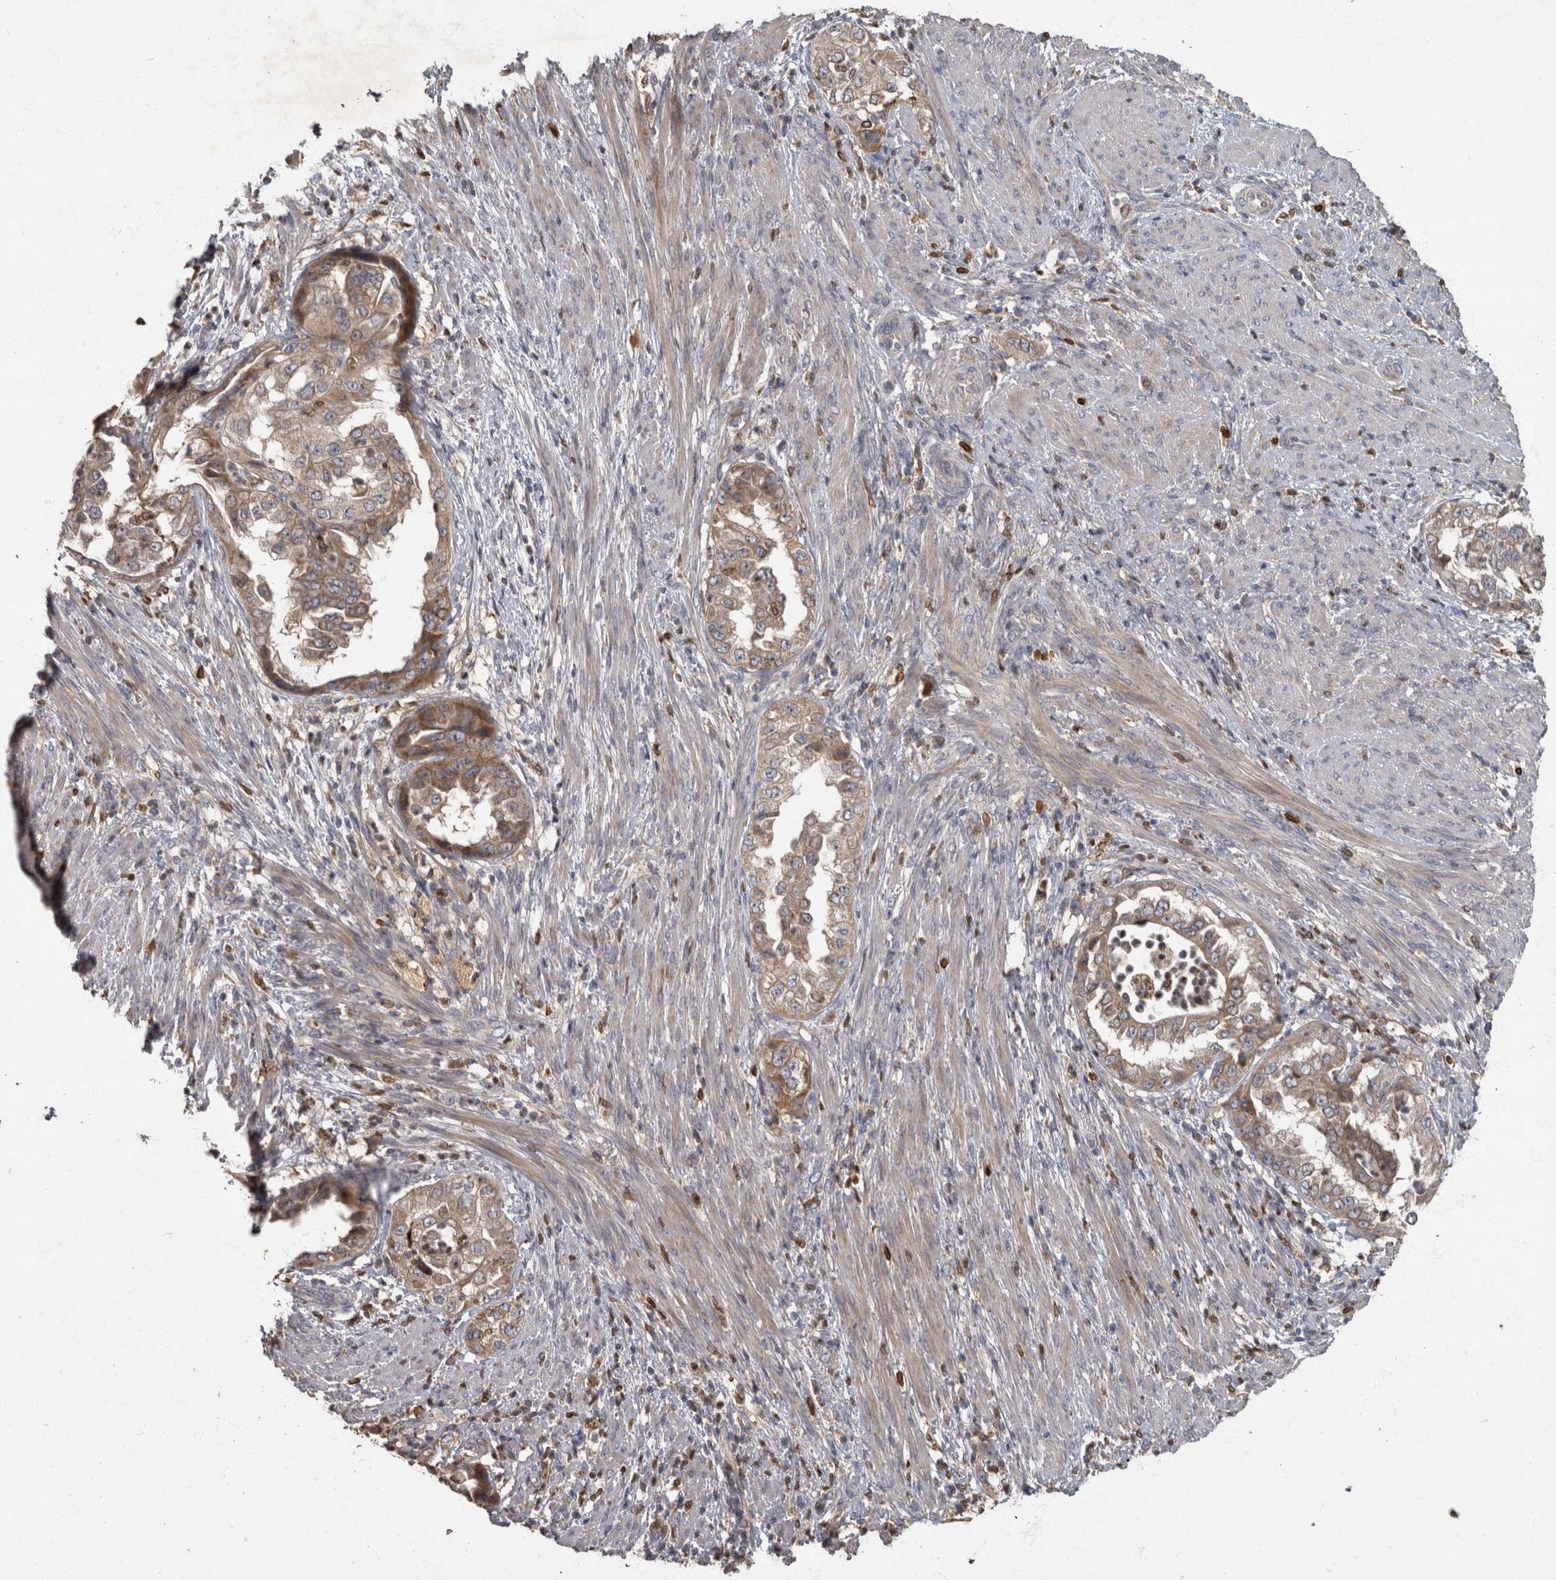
{"staining": {"intensity": "weak", "quantity": ">75%", "location": "cytoplasmic/membranous"}, "tissue": "endometrial cancer", "cell_type": "Tumor cells", "image_type": "cancer", "snomed": [{"axis": "morphology", "description": "Adenocarcinoma, NOS"}, {"axis": "topography", "description": "Endometrium"}], "caption": "Human adenocarcinoma (endometrial) stained with a protein marker shows weak staining in tumor cells.", "gene": "PPP1R3C", "patient": {"sex": "female", "age": 85}}